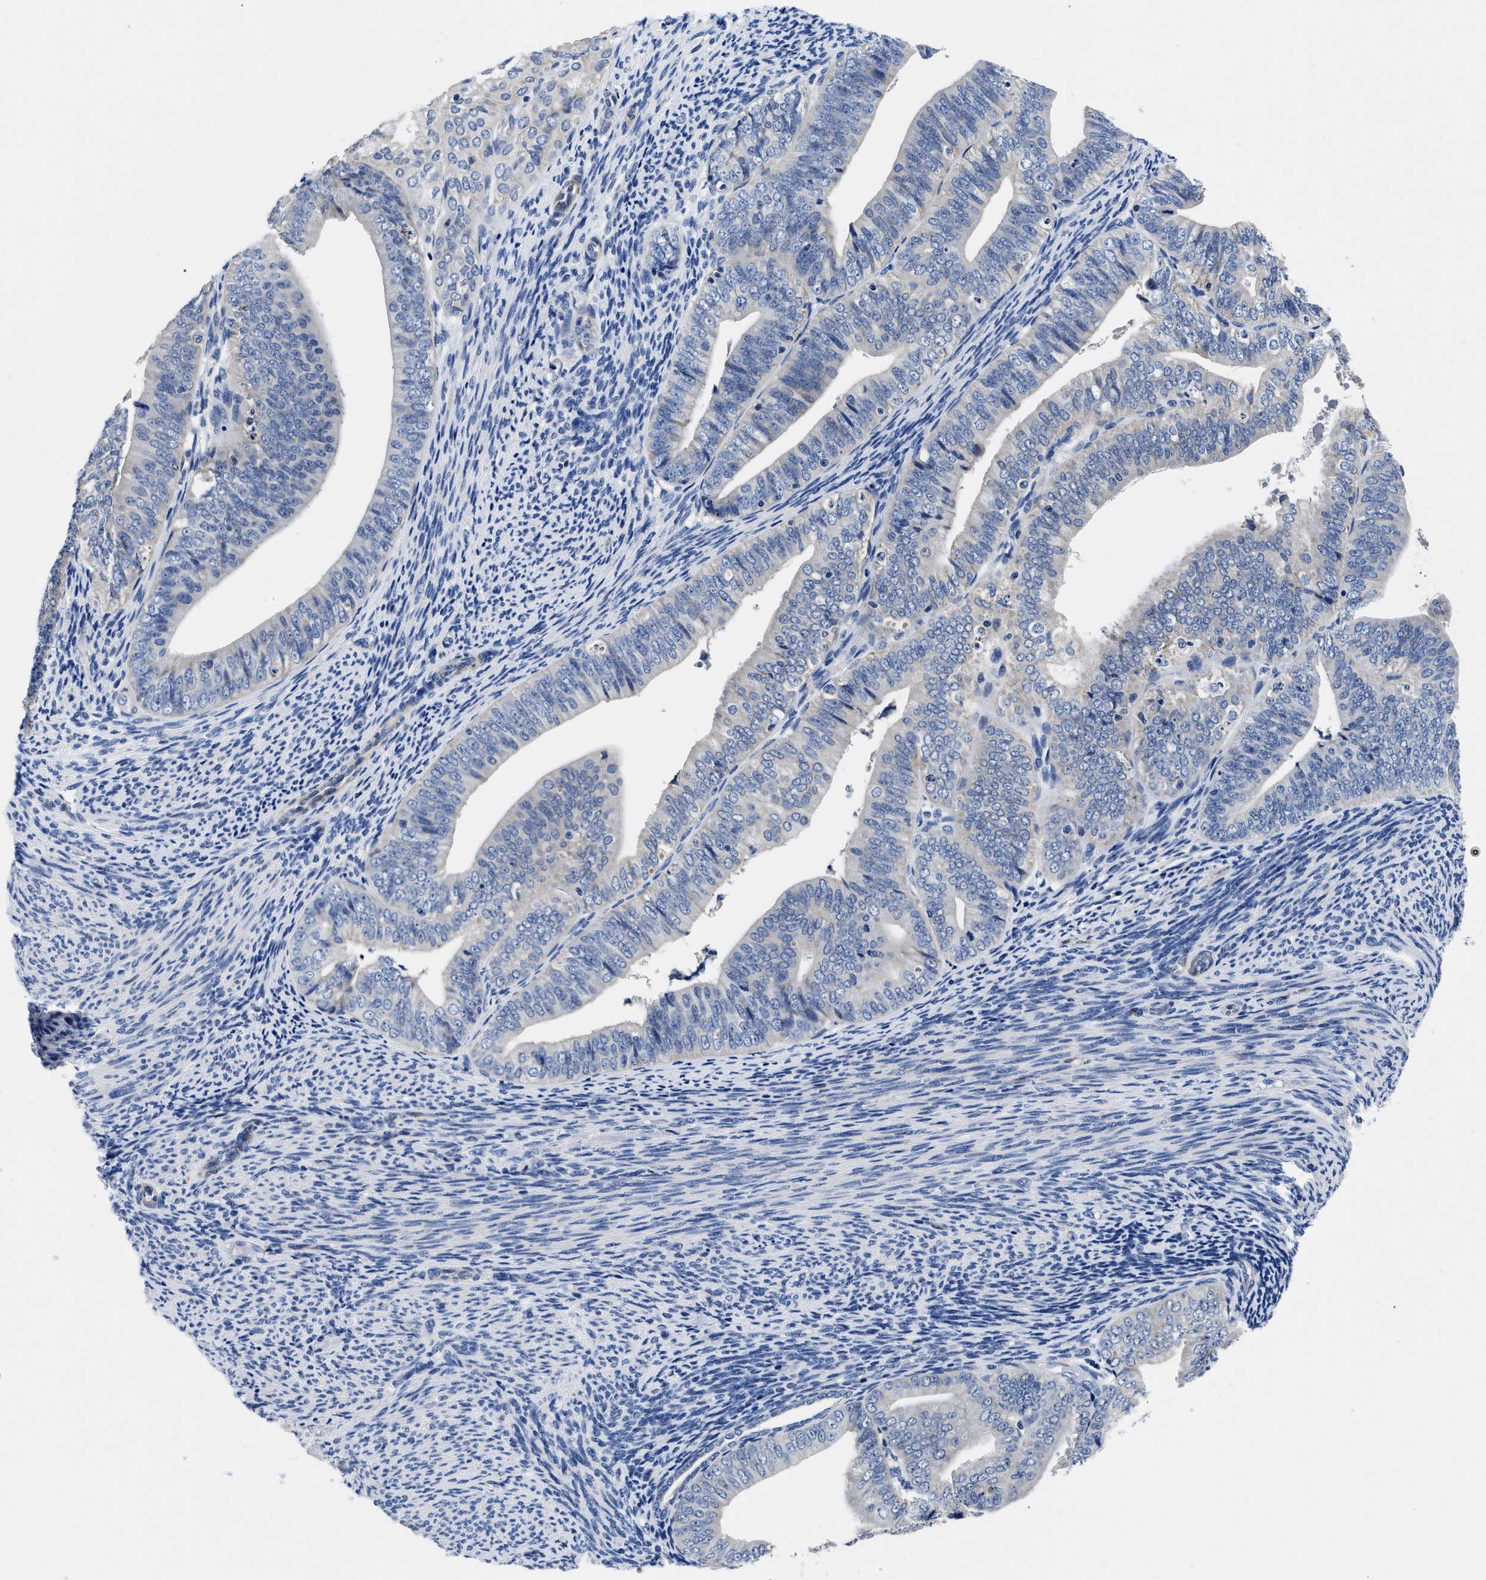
{"staining": {"intensity": "moderate", "quantity": "<25%", "location": "cytoplasmic/membranous"}, "tissue": "endometrial cancer", "cell_type": "Tumor cells", "image_type": "cancer", "snomed": [{"axis": "morphology", "description": "Adenocarcinoma, NOS"}, {"axis": "topography", "description": "Endometrium"}], "caption": "A high-resolution image shows IHC staining of endometrial adenocarcinoma, which reveals moderate cytoplasmic/membranous expression in approximately <25% of tumor cells.", "gene": "SLC35F1", "patient": {"sex": "female", "age": 63}}